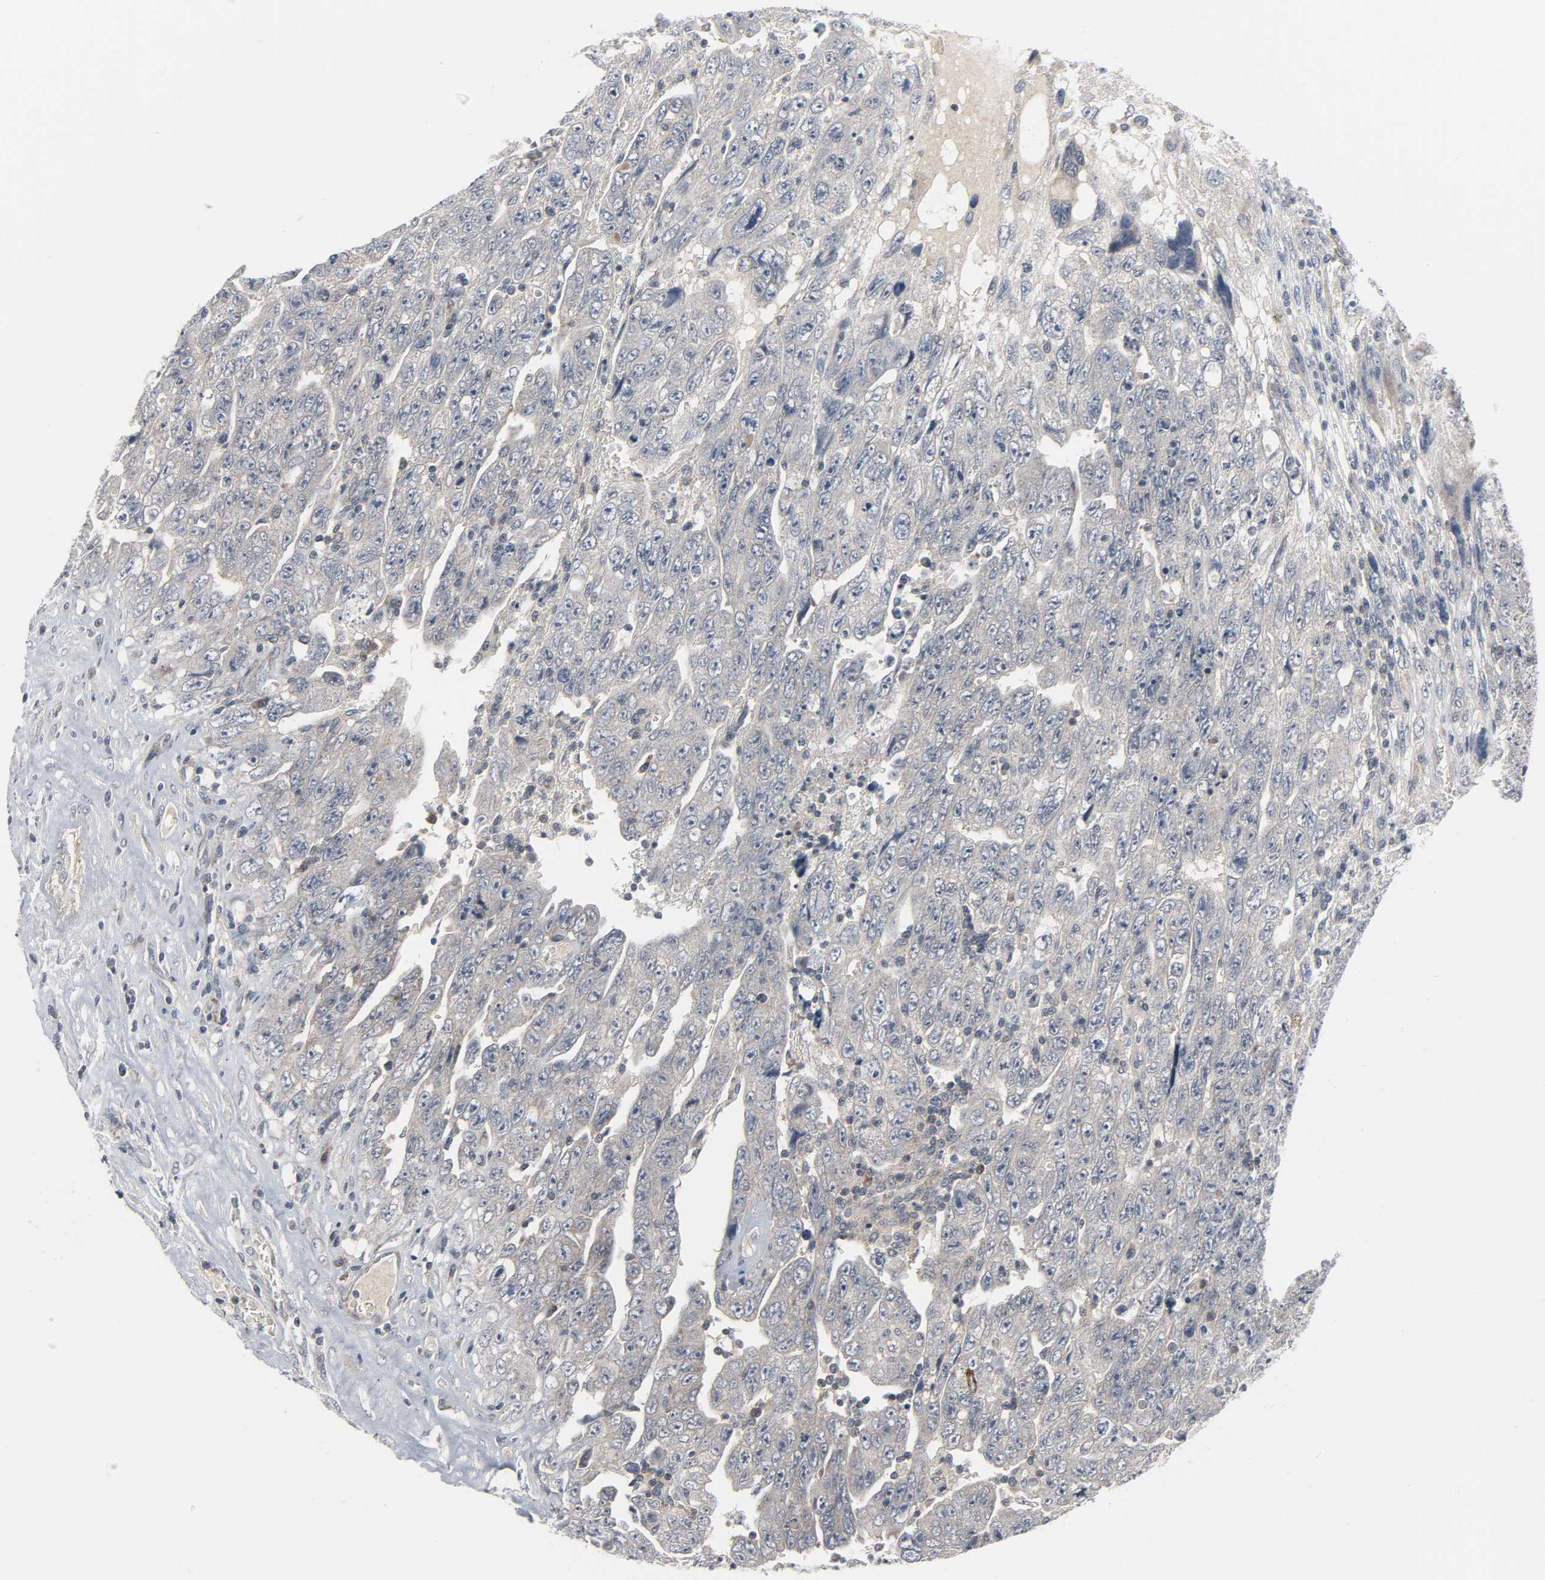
{"staining": {"intensity": "weak", "quantity": "25%-75%", "location": "cytoplasmic/membranous"}, "tissue": "testis cancer", "cell_type": "Tumor cells", "image_type": "cancer", "snomed": [{"axis": "morphology", "description": "Carcinoma, Embryonal, NOS"}, {"axis": "topography", "description": "Testis"}], "caption": "The micrograph shows immunohistochemical staining of testis cancer (embryonal carcinoma). There is weak cytoplasmic/membranous positivity is present in approximately 25%-75% of tumor cells. The protein is stained brown, and the nuclei are stained in blue (DAB (3,3'-diaminobenzidine) IHC with brightfield microscopy, high magnification).", "gene": "CLIP1", "patient": {"sex": "male", "age": 28}}